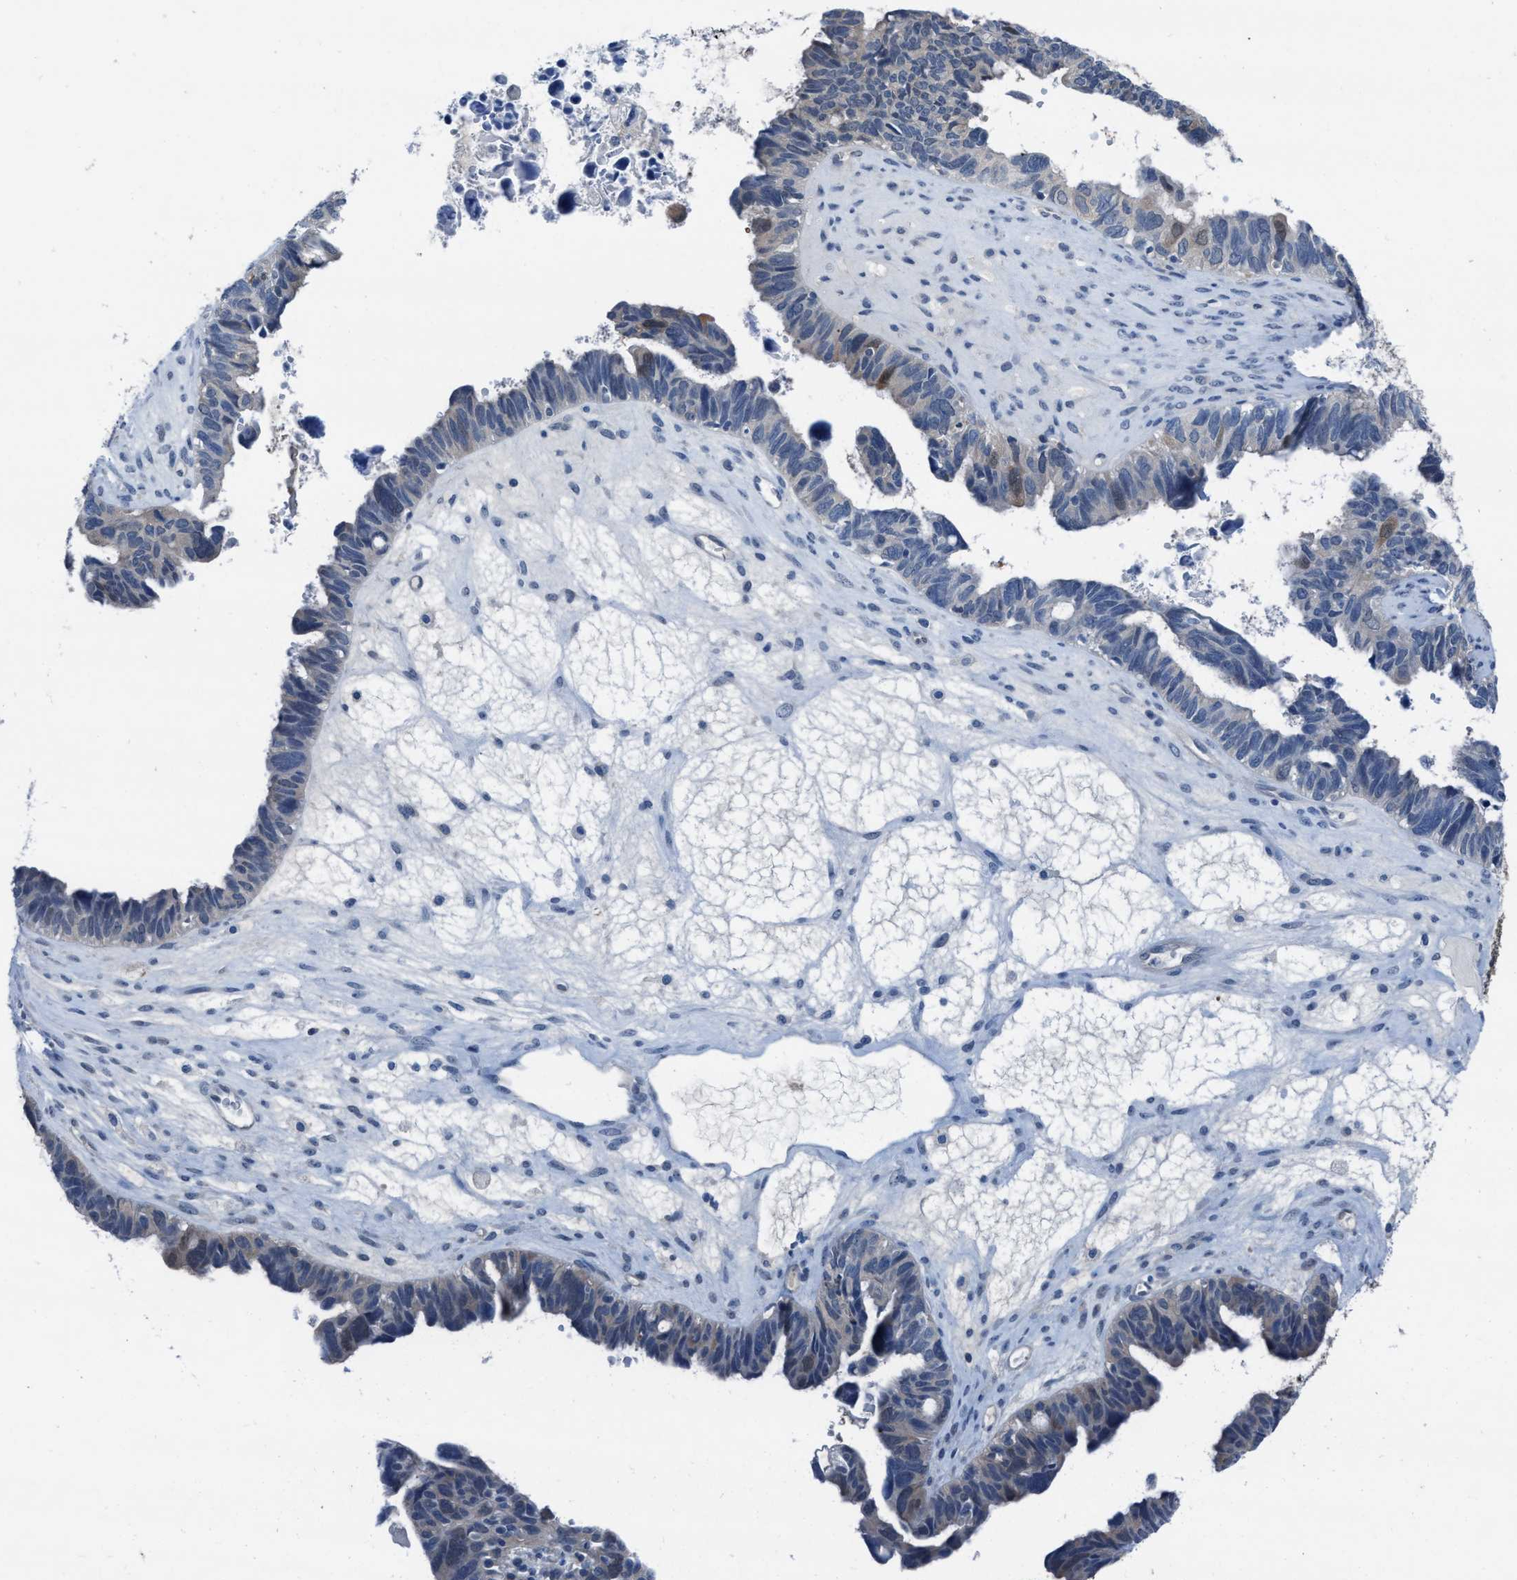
{"staining": {"intensity": "negative", "quantity": "none", "location": "none"}, "tissue": "ovarian cancer", "cell_type": "Tumor cells", "image_type": "cancer", "snomed": [{"axis": "morphology", "description": "Cystadenocarcinoma, serous, NOS"}, {"axis": "topography", "description": "Ovary"}], "caption": "An immunohistochemistry (IHC) histopathology image of ovarian serous cystadenocarcinoma is shown. There is no staining in tumor cells of ovarian serous cystadenocarcinoma.", "gene": "NUDT5", "patient": {"sex": "female", "age": 79}}